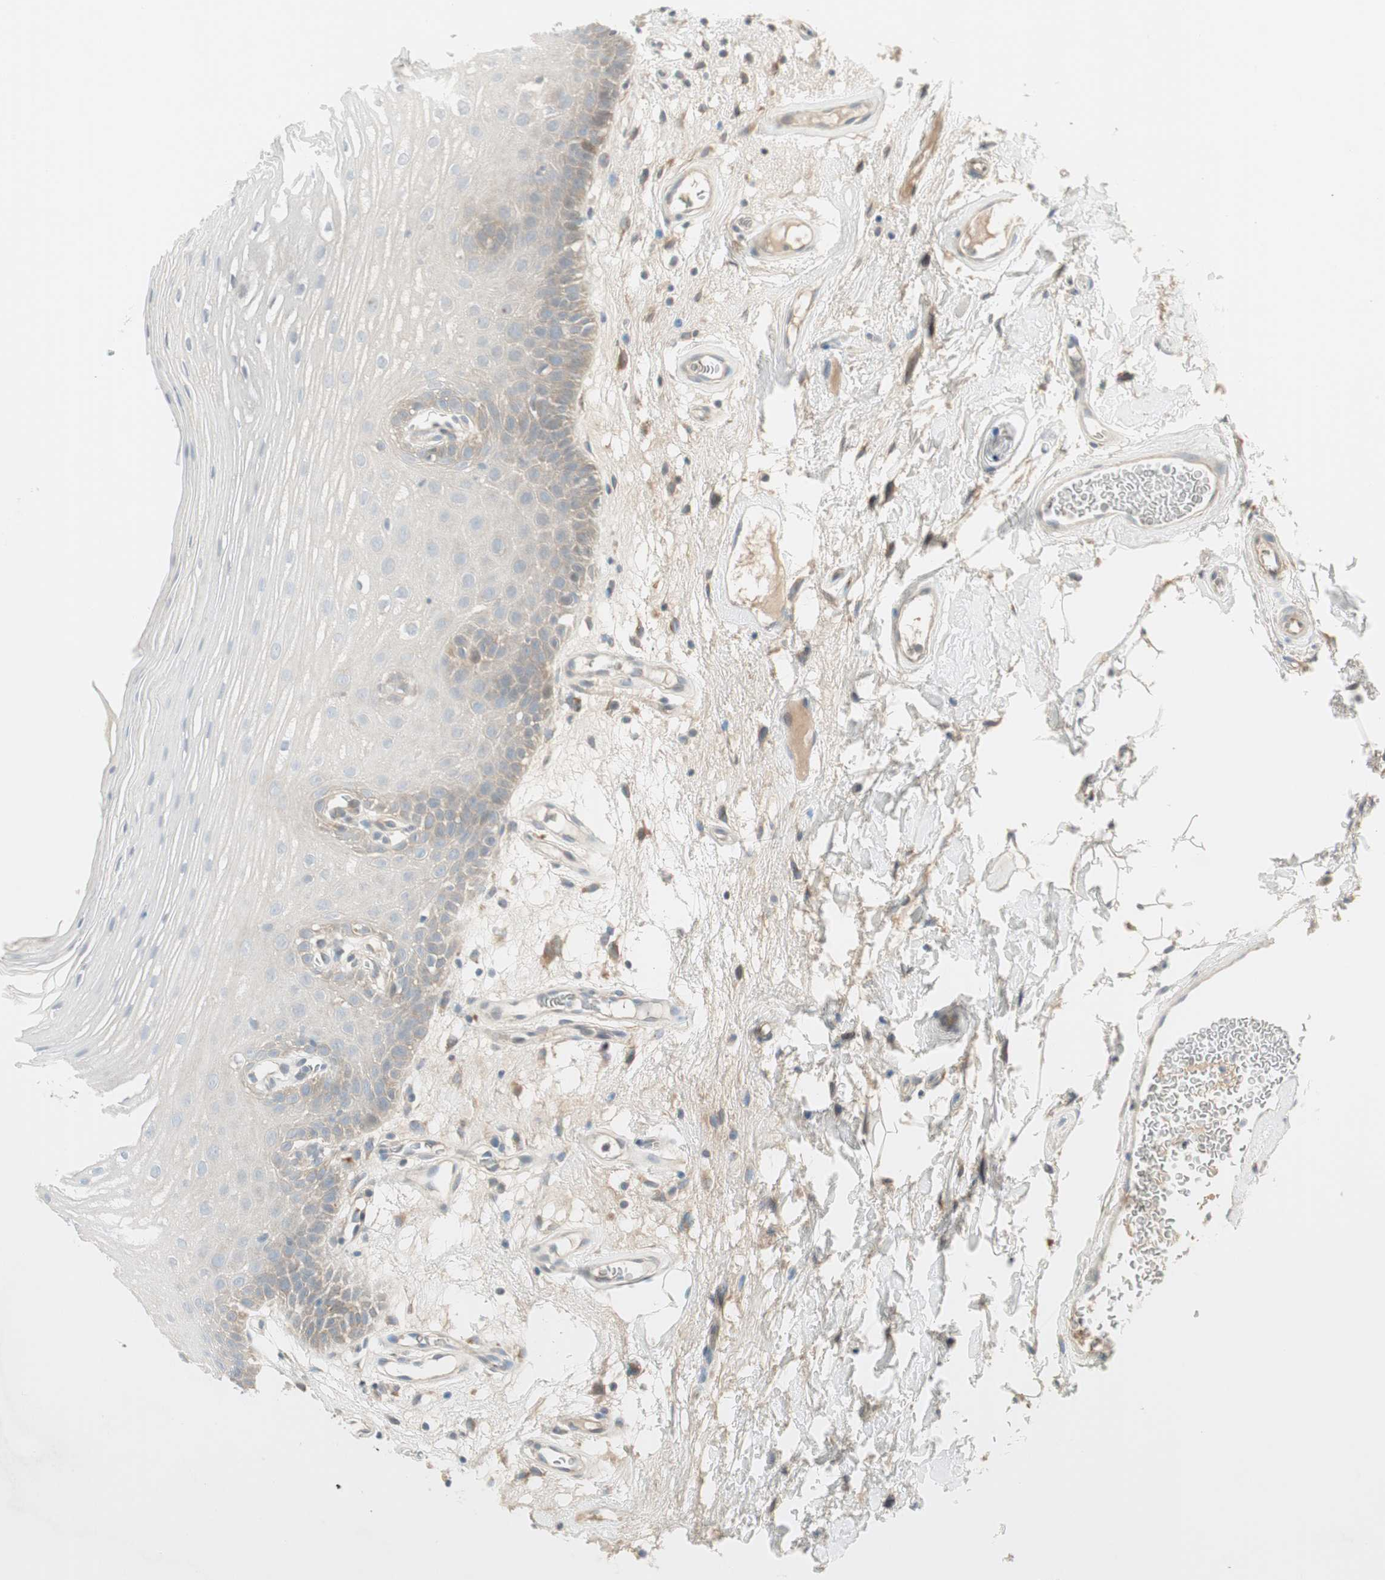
{"staining": {"intensity": "weak", "quantity": "<25%", "location": "cytoplasmic/membranous"}, "tissue": "oral mucosa", "cell_type": "Squamous epithelial cells", "image_type": "normal", "snomed": [{"axis": "morphology", "description": "Normal tissue, NOS"}, {"axis": "morphology", "description": "Squamous cell carcinoma, NOS"}, {"axis": "topography", "description": "Skeletal muscle"}, {"axis": "topography", "description": "Oral tissue"}], "caption": "DAB (3,3'-diaminobenzidine) immunohistochemical staining of normal human oral mucosa reveals no significant positivity in squamous epithelial cells.", "gene": "STON1", "patient": {"sex": "male", "age": 71}}